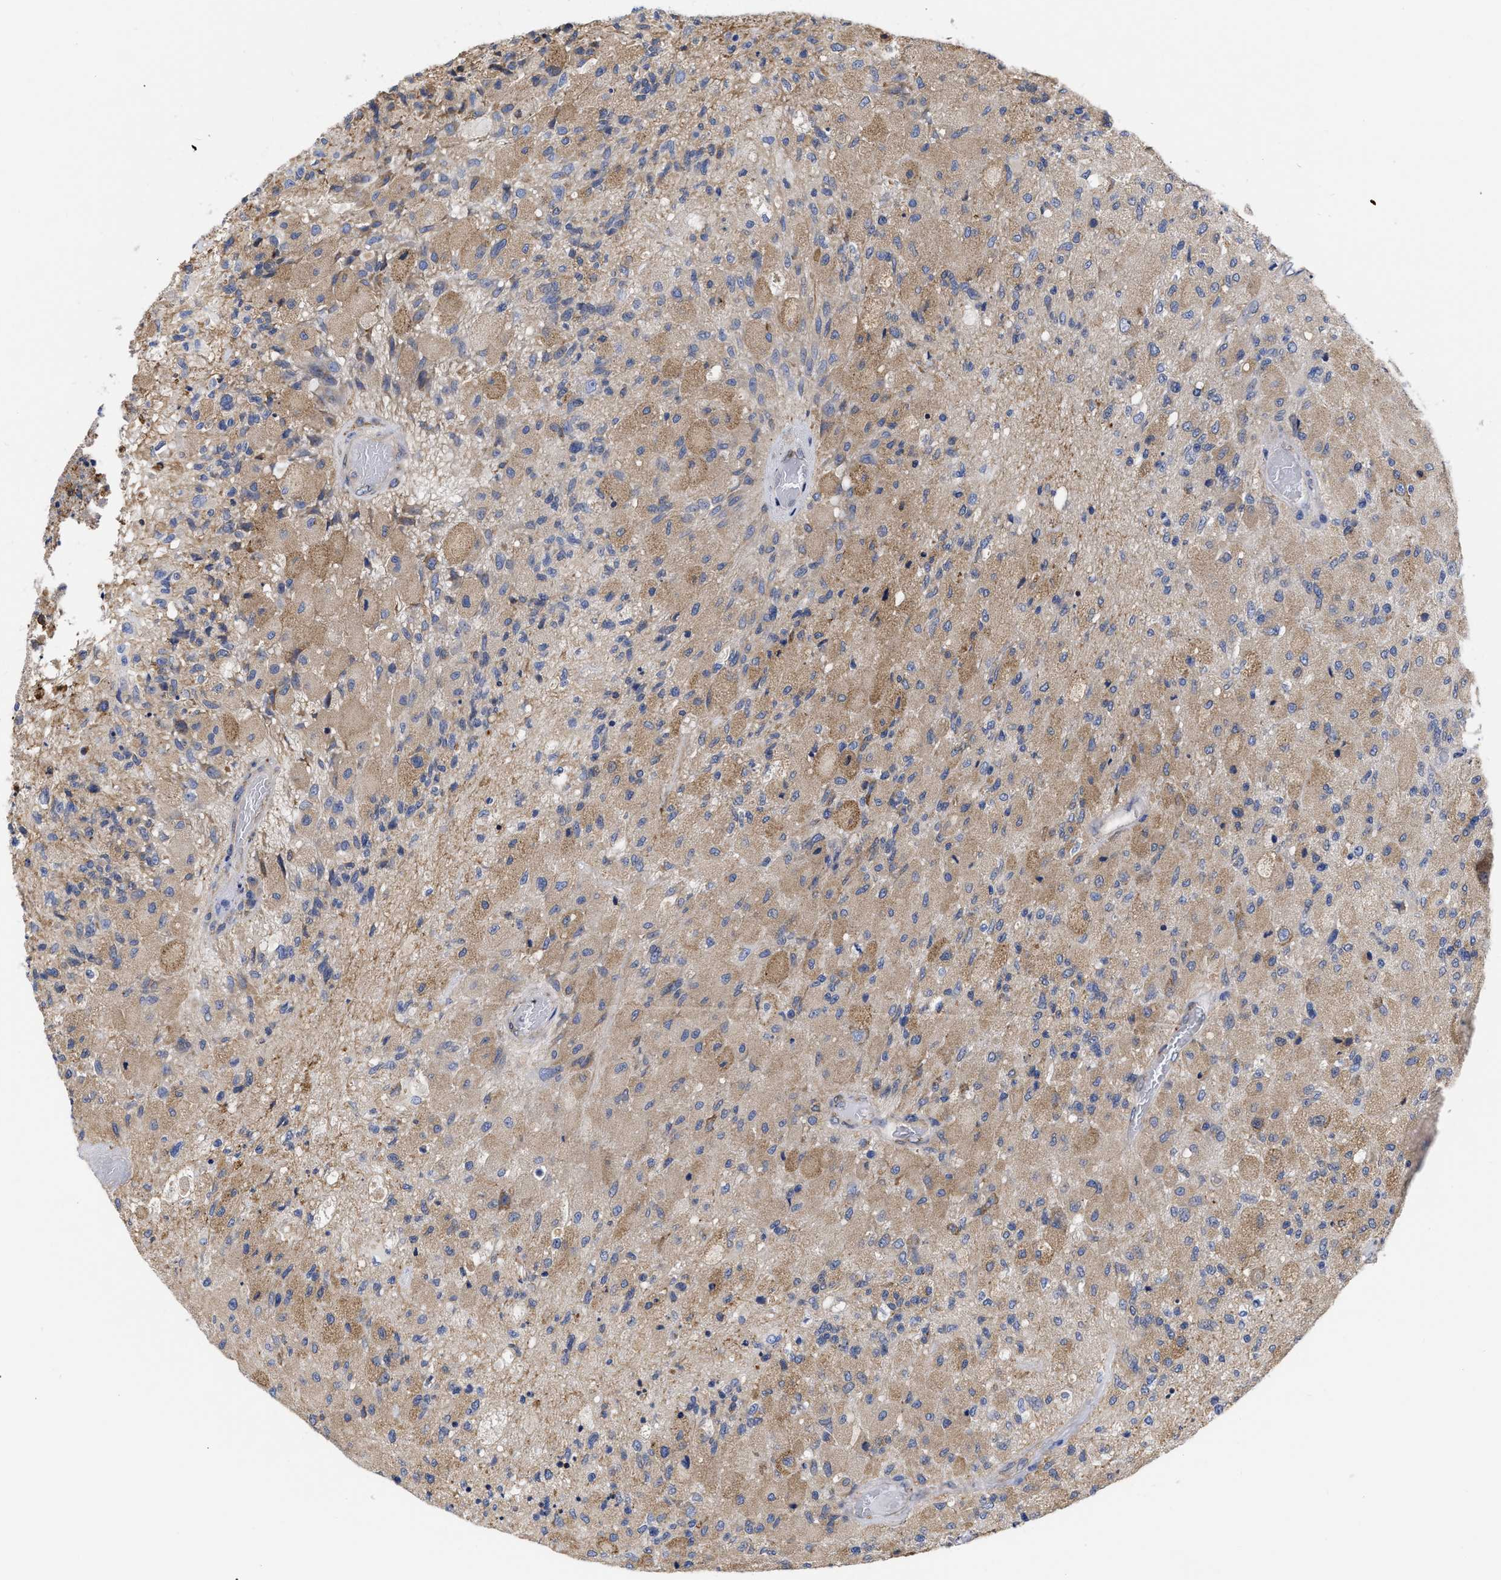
{"staining": {"intensity": "weak", "quantity": ">75%", "location": "cytoplasmic/membranous"}, "tissue": "glioma", "cell_type": "Tumor cells", "image_type": "cancer", "snomed": [{"axis": "morphology", "description": "Normal tissue, NOS"}, {"axis": "morphology", "description": "Glioma, malignant, High grade"}, {"axis": "topography", "description": "Cerebral cortex"}], "caption": "High-magnification brightfield microscopy of malignant glioma (high-grade) stained with DAB (brown) and counterstained with hematoxylin (blue). tumor cells exhibit weak cytoplasmic/membranous positivity is present in about>75% of cells.", "gene": "CFAP298", "patient": {"sex": "male", "age": 77}}